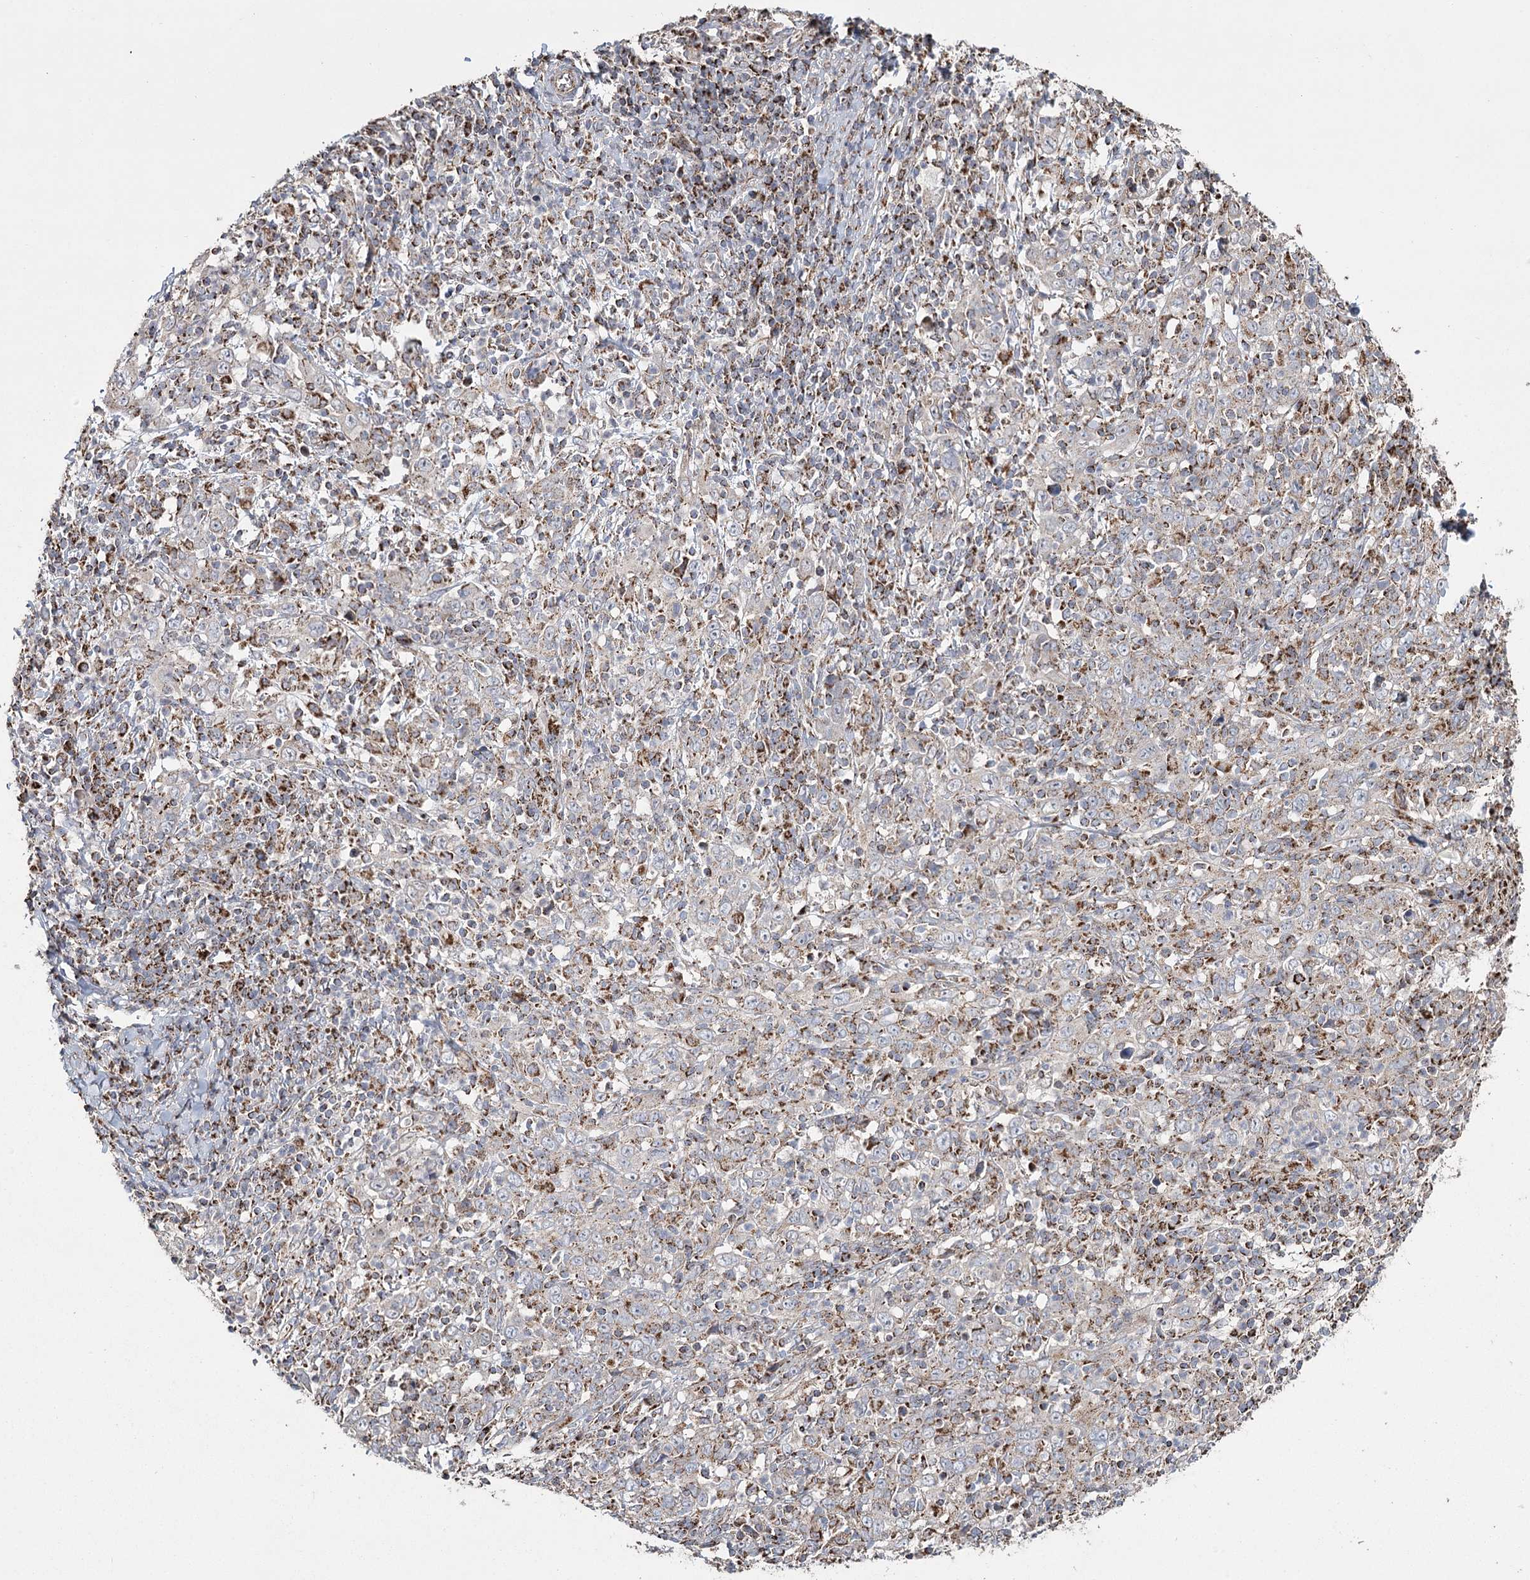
{"staining": {"intensity": "negative", "quantity": "none", "location": "none"}, "tissue": "cervical cancer", "cell_type": "Tumor cells", "image_type": "cancer", "snomed": [{"axis": "morphology", "description": "Squamous cell carcinoma, NOS"}, {"axis": "topography", "description": "Cervix"}], "caption": "Cervical squamous cell carcinoma stained for a protein using immunohistochemistry (IHC) displays no expression tumor cells.", "gene": "RANBP3L", "patient": {"sex": "female", "age": 46}}